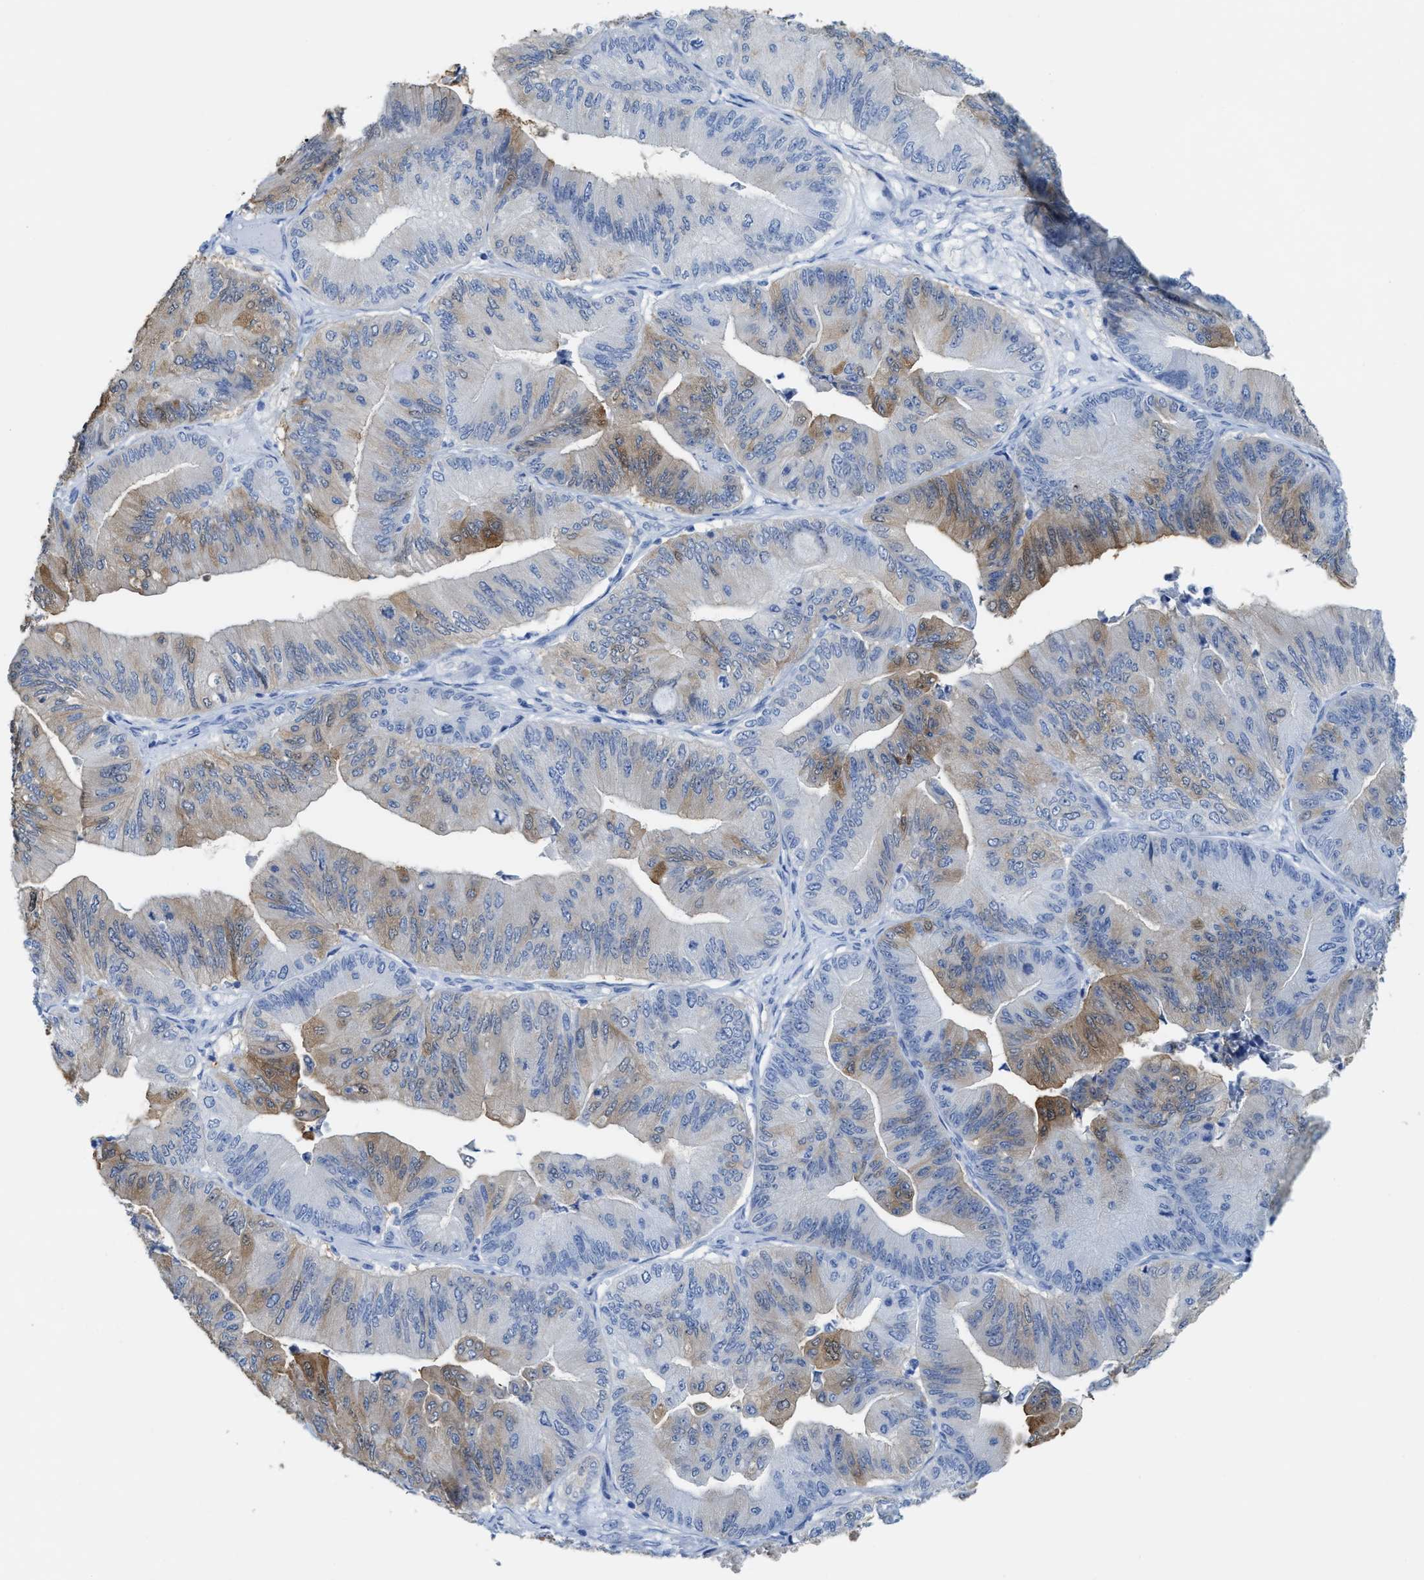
{"staining": {"intensity": "moderate", "quantity": "<25%", "location": "cytoplasmic/membranous"}, "tissue": "ovarian cancer", "cell_type": "Tumor cells", "image_type": "cancer", "snomed": [{"axis": "morphology", "description": "Cystadenocarcinoma, mucinous, NOS"}, {"axis": "topography", "description": "Ovary"}], "caption": "Mucinous cystadenocarcinoma (ovarian) stained with a brown dye displays moderate cytoplasmic/membranous positive positivity in about <25% of tumor cells.", "gene": "ASS1", "patient": {"sex": "female", "age": 61}}